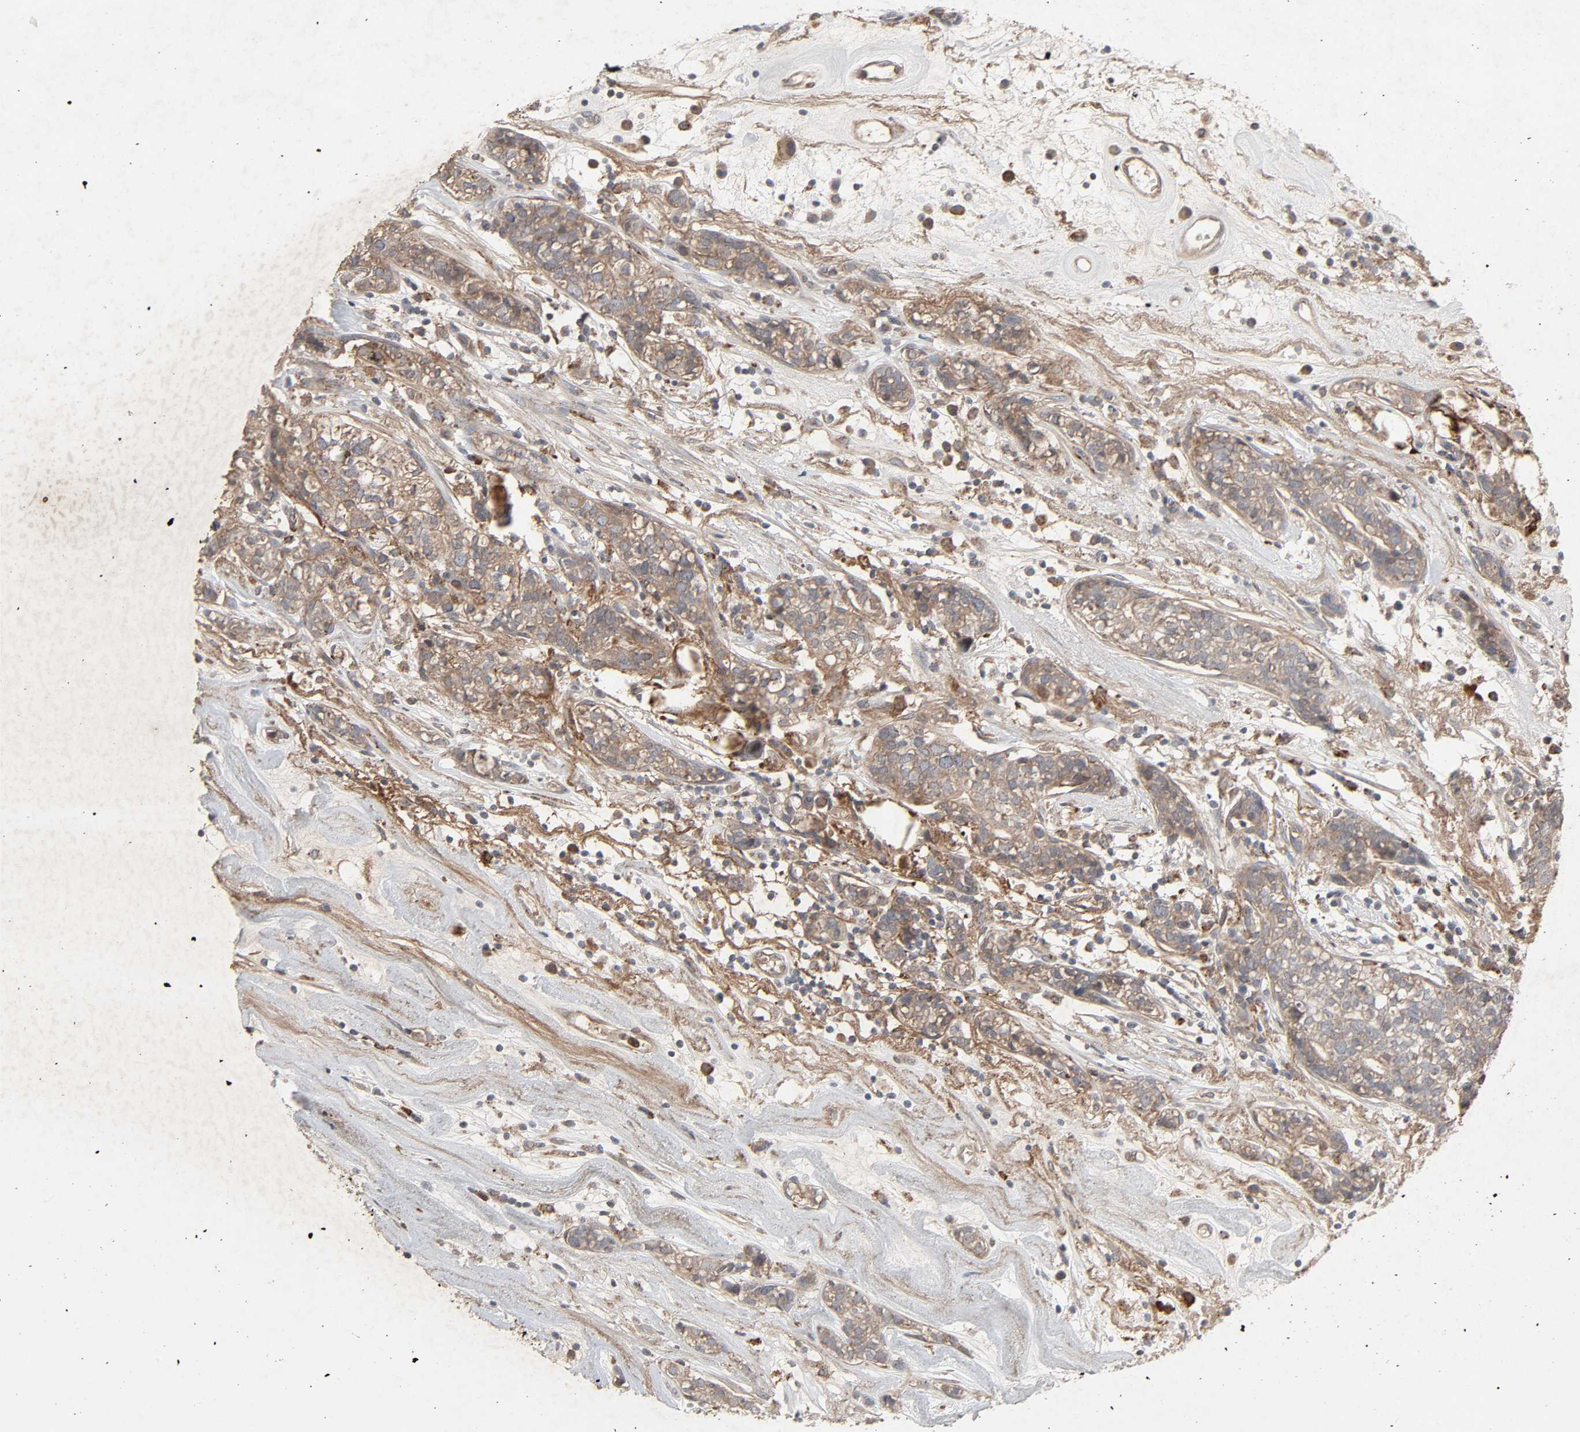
{"staining": {"intensity": "weak", "quantity": ">75%", "location": "cytoplasmic/membranous"}, "tissue": "head and neck cancer", "cell_type": "Tumor cells", "image_type": "cancer", "snomed": [{"axis": "morphology", "description": "Adenocarcinoma, NOS"}, {"axis": "topography", "description": "Salivary gland"}, {"axis": "topography", "description": "Head-Neck"}], "caption": "Immunohistochemical staining of human adenocarcinoma (head and neck) exhibits low levels of weak cytoplasmic/membranous protein staining in about >75% of tumor cells. The staining was performed using DAB to visualize the protein expression in brown, while the nuclei were stained in blue with hematoxylin (Magnification: 20x).", "gene": "ADCY4", "patient": {"sex": "female", "age": 65}}